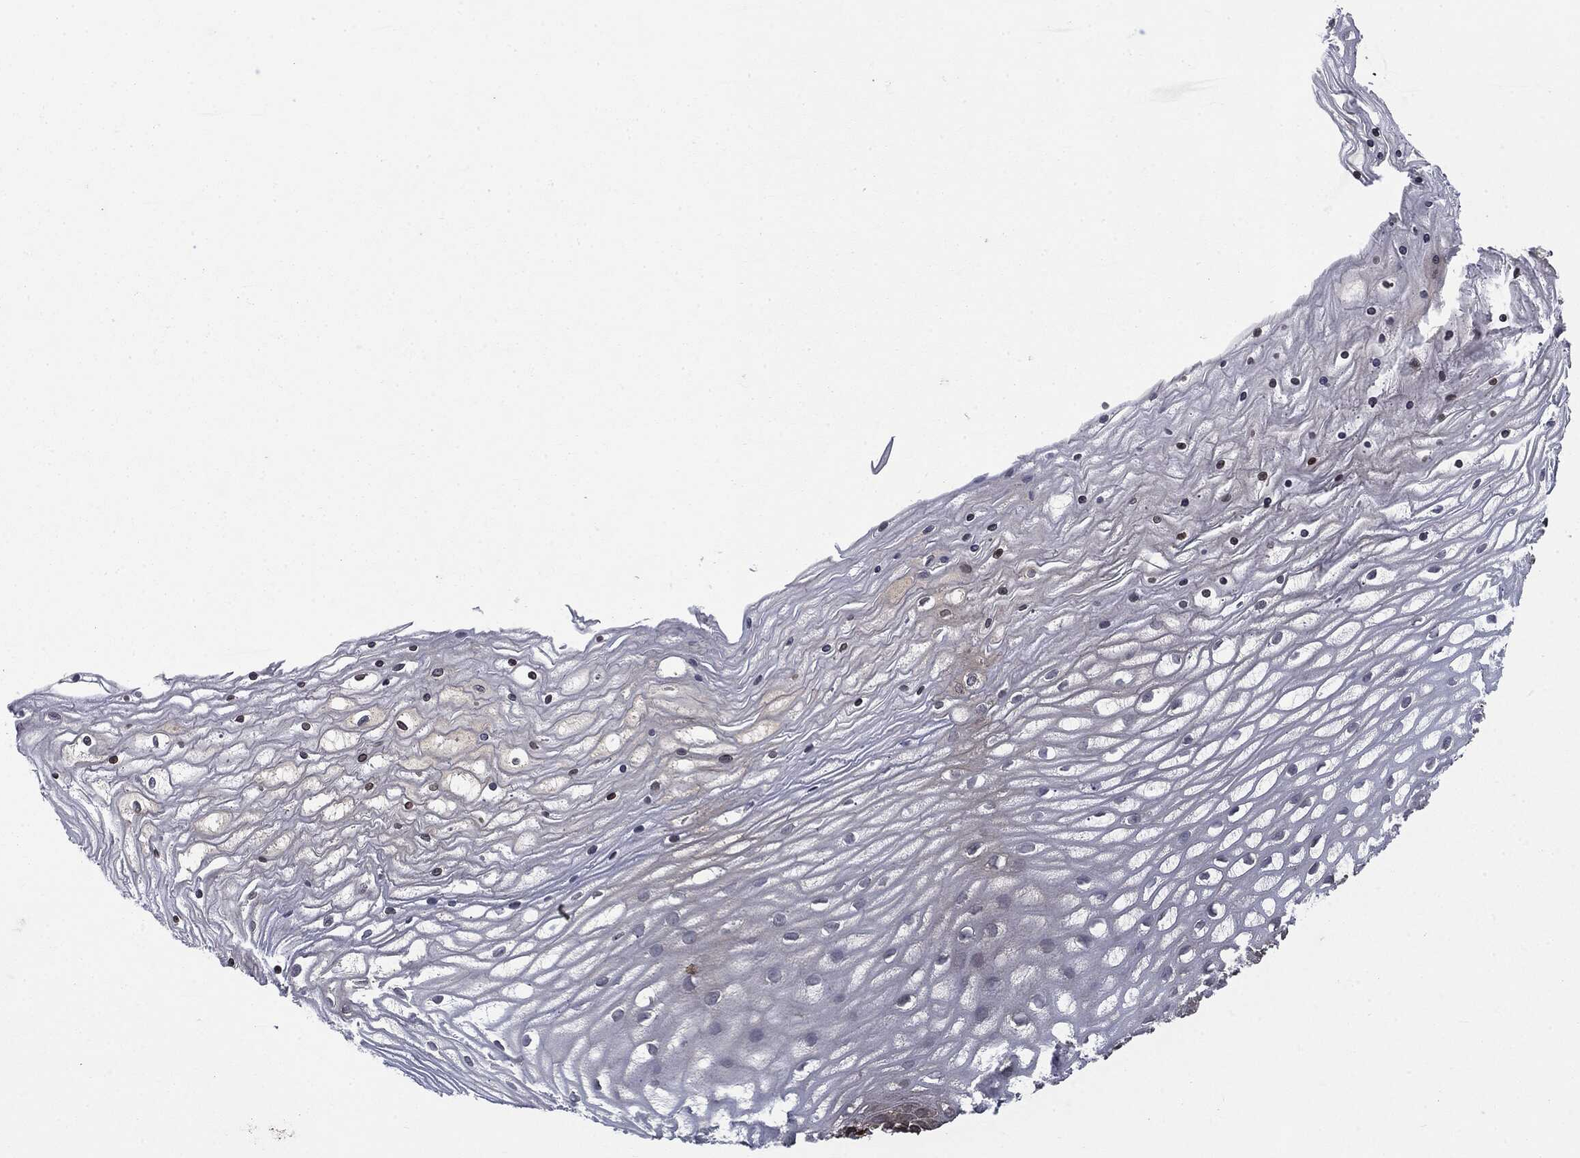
{"staining": {"intensity": "moderate", "quantity": ">75%", "location": "cytoplasmic/membranous"}, "tissue": "cervix", "cell_type": "Glandular cells", "image_type": "normal", "snomed": [{"axis": "morphology", "description": "Normal tissue, NOS"}, {"axis": "topography", "description": "Cervix"}], "caption": "About >75% of glandular cells in unremarkable cervix display moderate cytoplasmic/membranous protein staining as visualized by brown immunohistochemical staining.", "gene": "SNX5", "patient": {"sex": "female", "age": 35}}